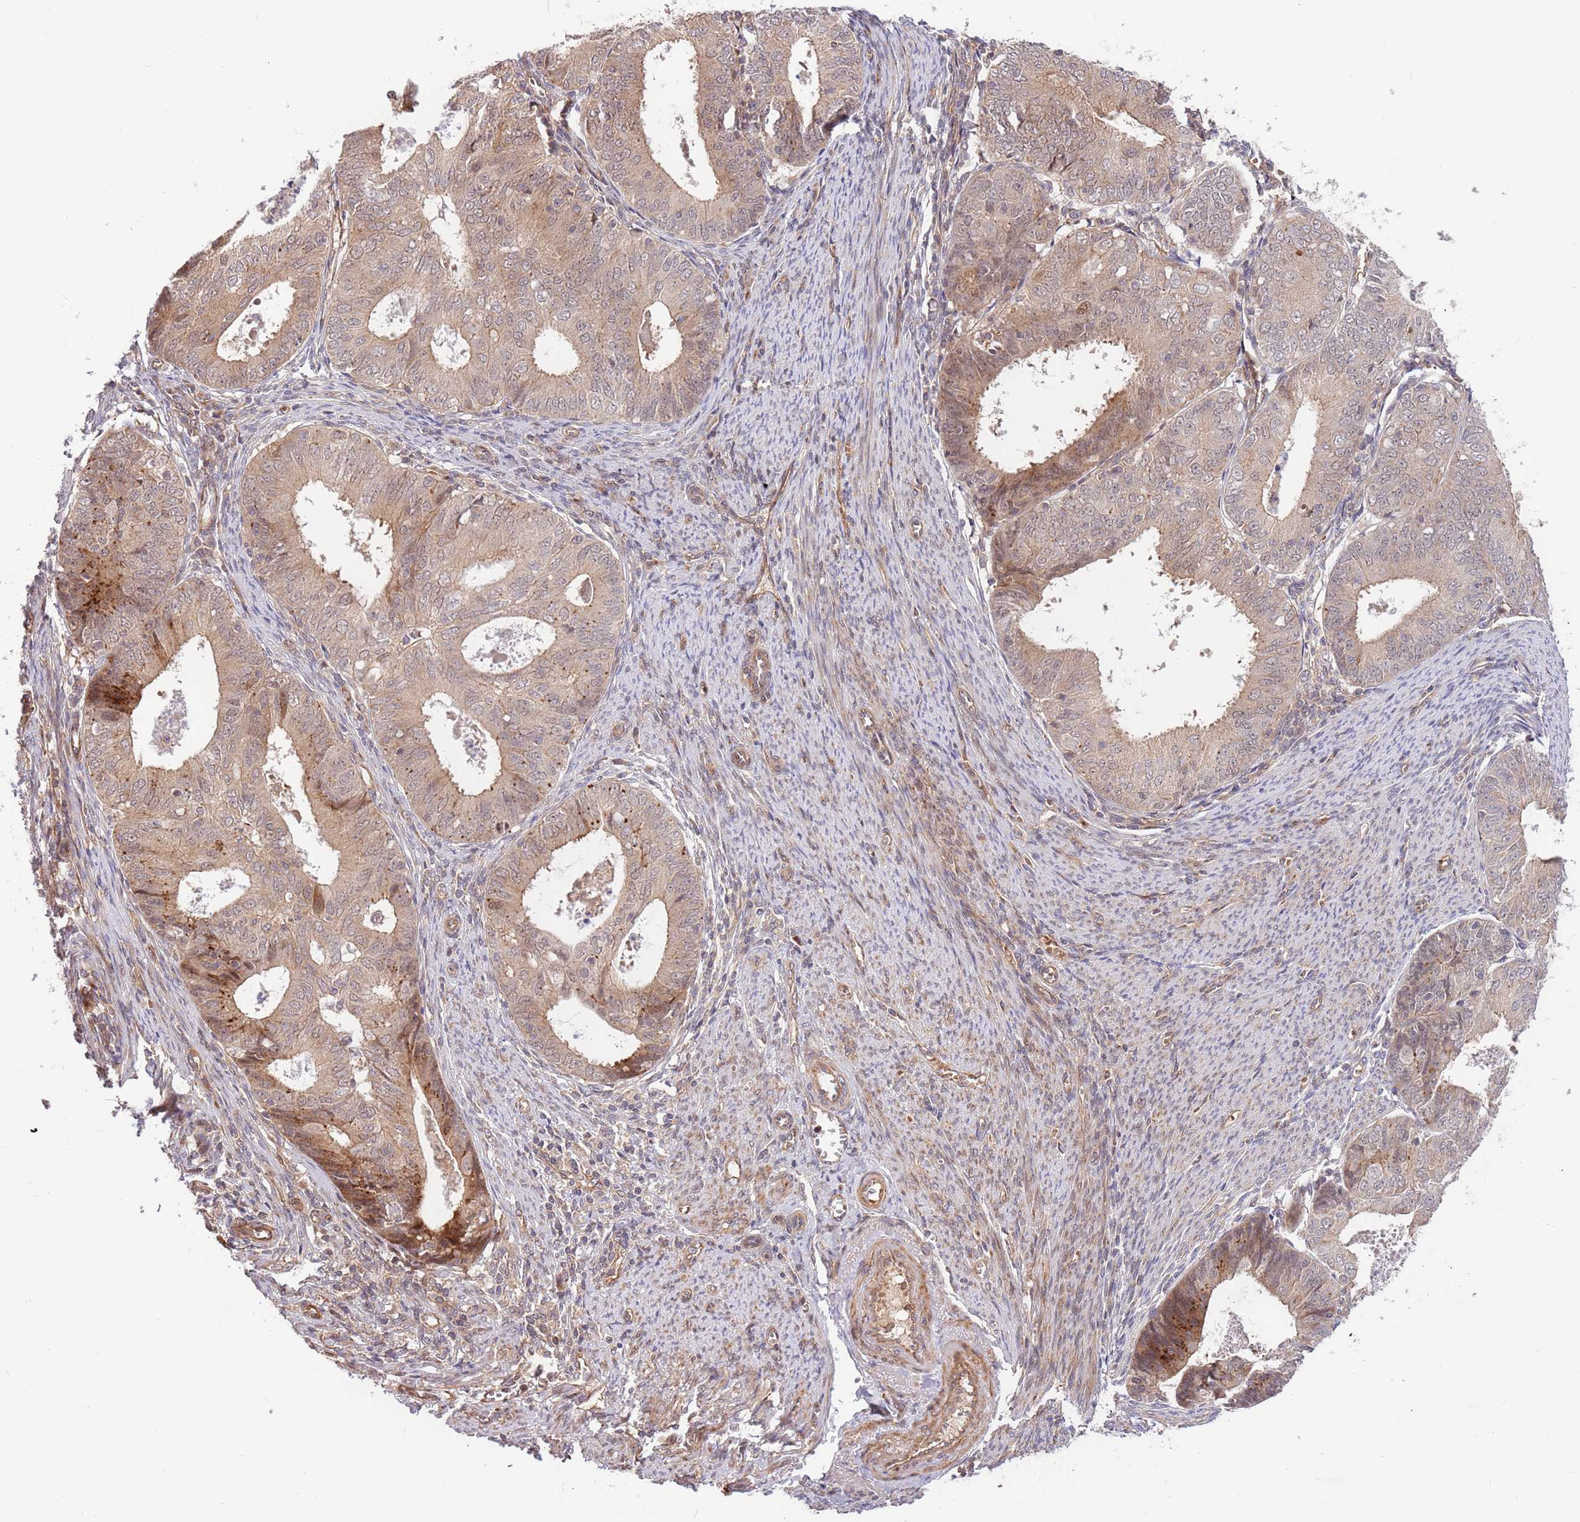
{"staining": {"intensity": "moderate", "quantity": "<25%", "location": "cytoplasmic/membranous,nuclear"}, "tissue": "endometrial cancer", "cell_type": "Tumor cells", "image_type": "cancer", "snomed": [{"axis": "morphology", "description": "Adenocarcinoma, NOS"}, {"axis": "topography", "description": "Endometrium"}], "caption": "Immunohistochemistry (IHC) (DAB (3,3'-diaminobenzidine)) staining of adenocarcinoma (endometrial) reveals moderate cytoplasmic/membranous and nuclear protein staining in about <25% of tumor cells.", "gene": "HAUS3", "patient": {"sex": "female", "age": 57}}